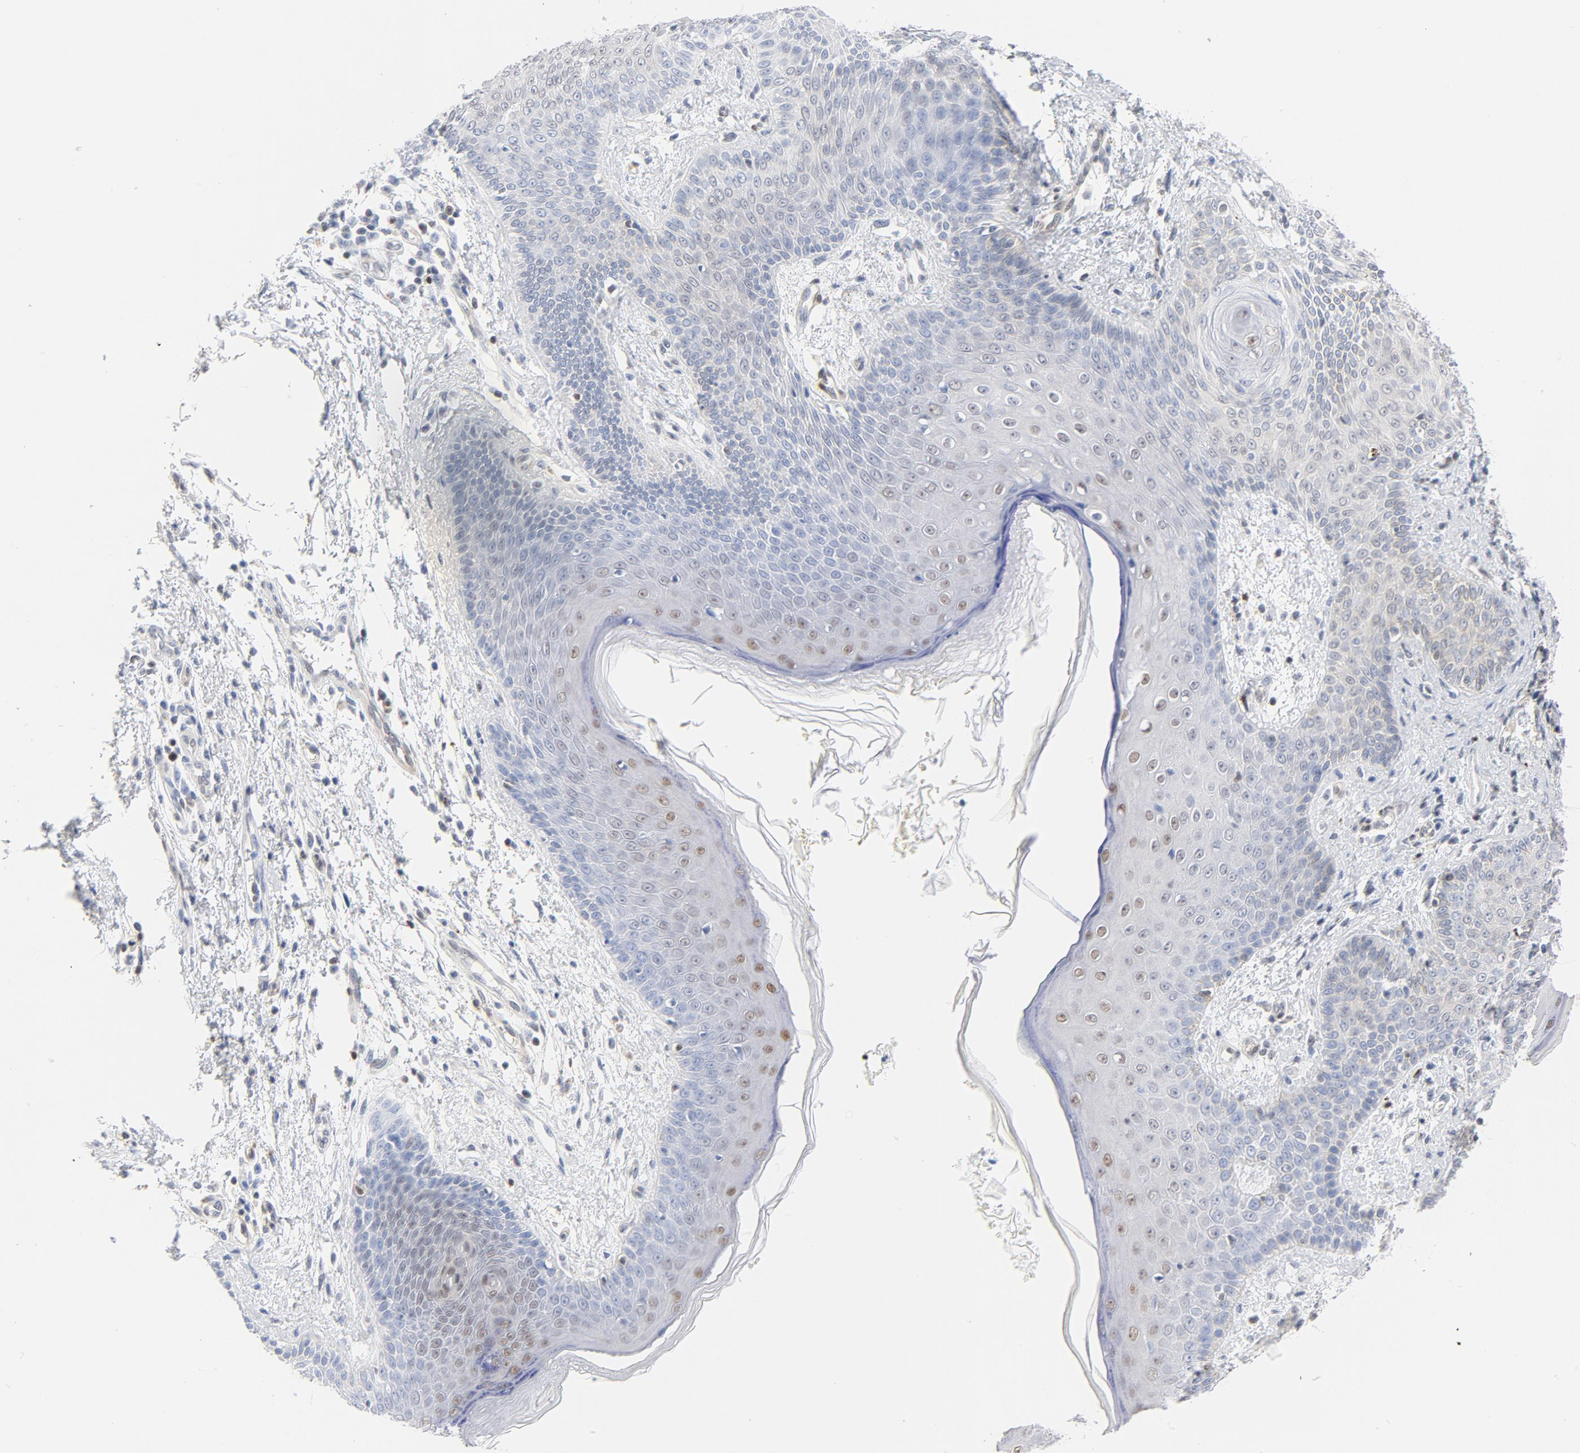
{"staining": {"intensity": "weak", "quantity": "<25%", "location": "cytoplasmic/membranous,nuclear"}, "tissue": "skin cancer", "cell_type": "Tumor cells", "image_type": "cancer", "snomed": [{"axis": "morphology", "description": "Basal cell carcinoma"}, {"axis": "topography", "description": "Skin"}], "caption": "An immunohistochemistry photomicrograph of skin cancer (basal cell carcinoma) is shown. There is no staining in tumor cells of skin cancer (basal cell carcinoma). (DAB immunohistochemistry visualized using brightfield microscopy, high magnification).", "gene": "CDKN1B", "patient": {"sex": "female", "age": 64}}